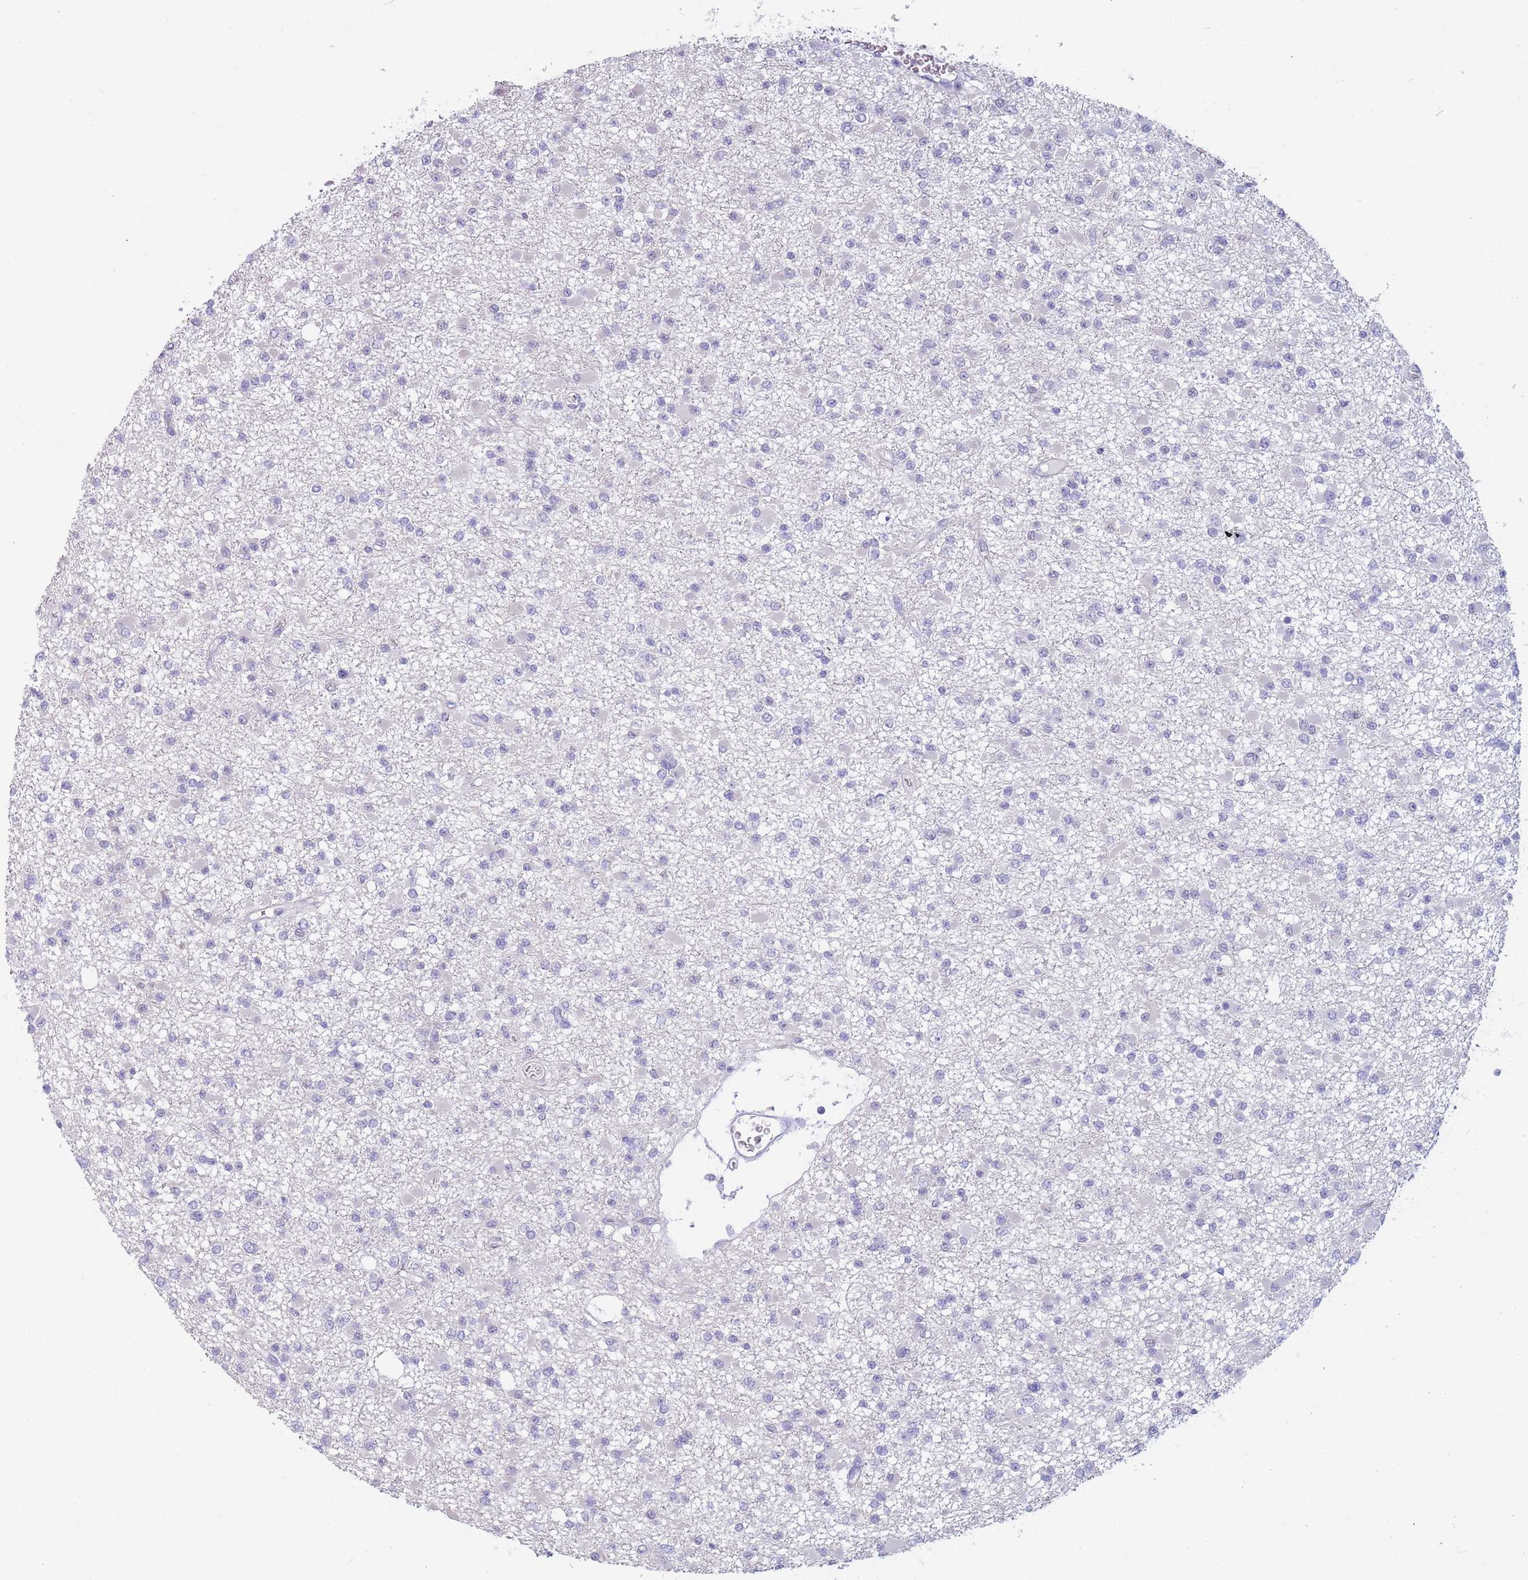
{"staining": {"intensity": "negative", "quantity": "none", "location": "none"}, "tissue": "glioma", "cell_type": "Tumor cells", "image_type": "cancer", "snomed": [{"axis": "morphology", "description": "Glioma, malignant, Low grade"}, {"axis": "topography", "description": "Brain"}], "caption": "Malignant glioma (low-grade) stained for a protein using IHC reveals no expression tumor cells.", "gene": "ZNF627", "patient": {"sex": "female", "age": 22}}